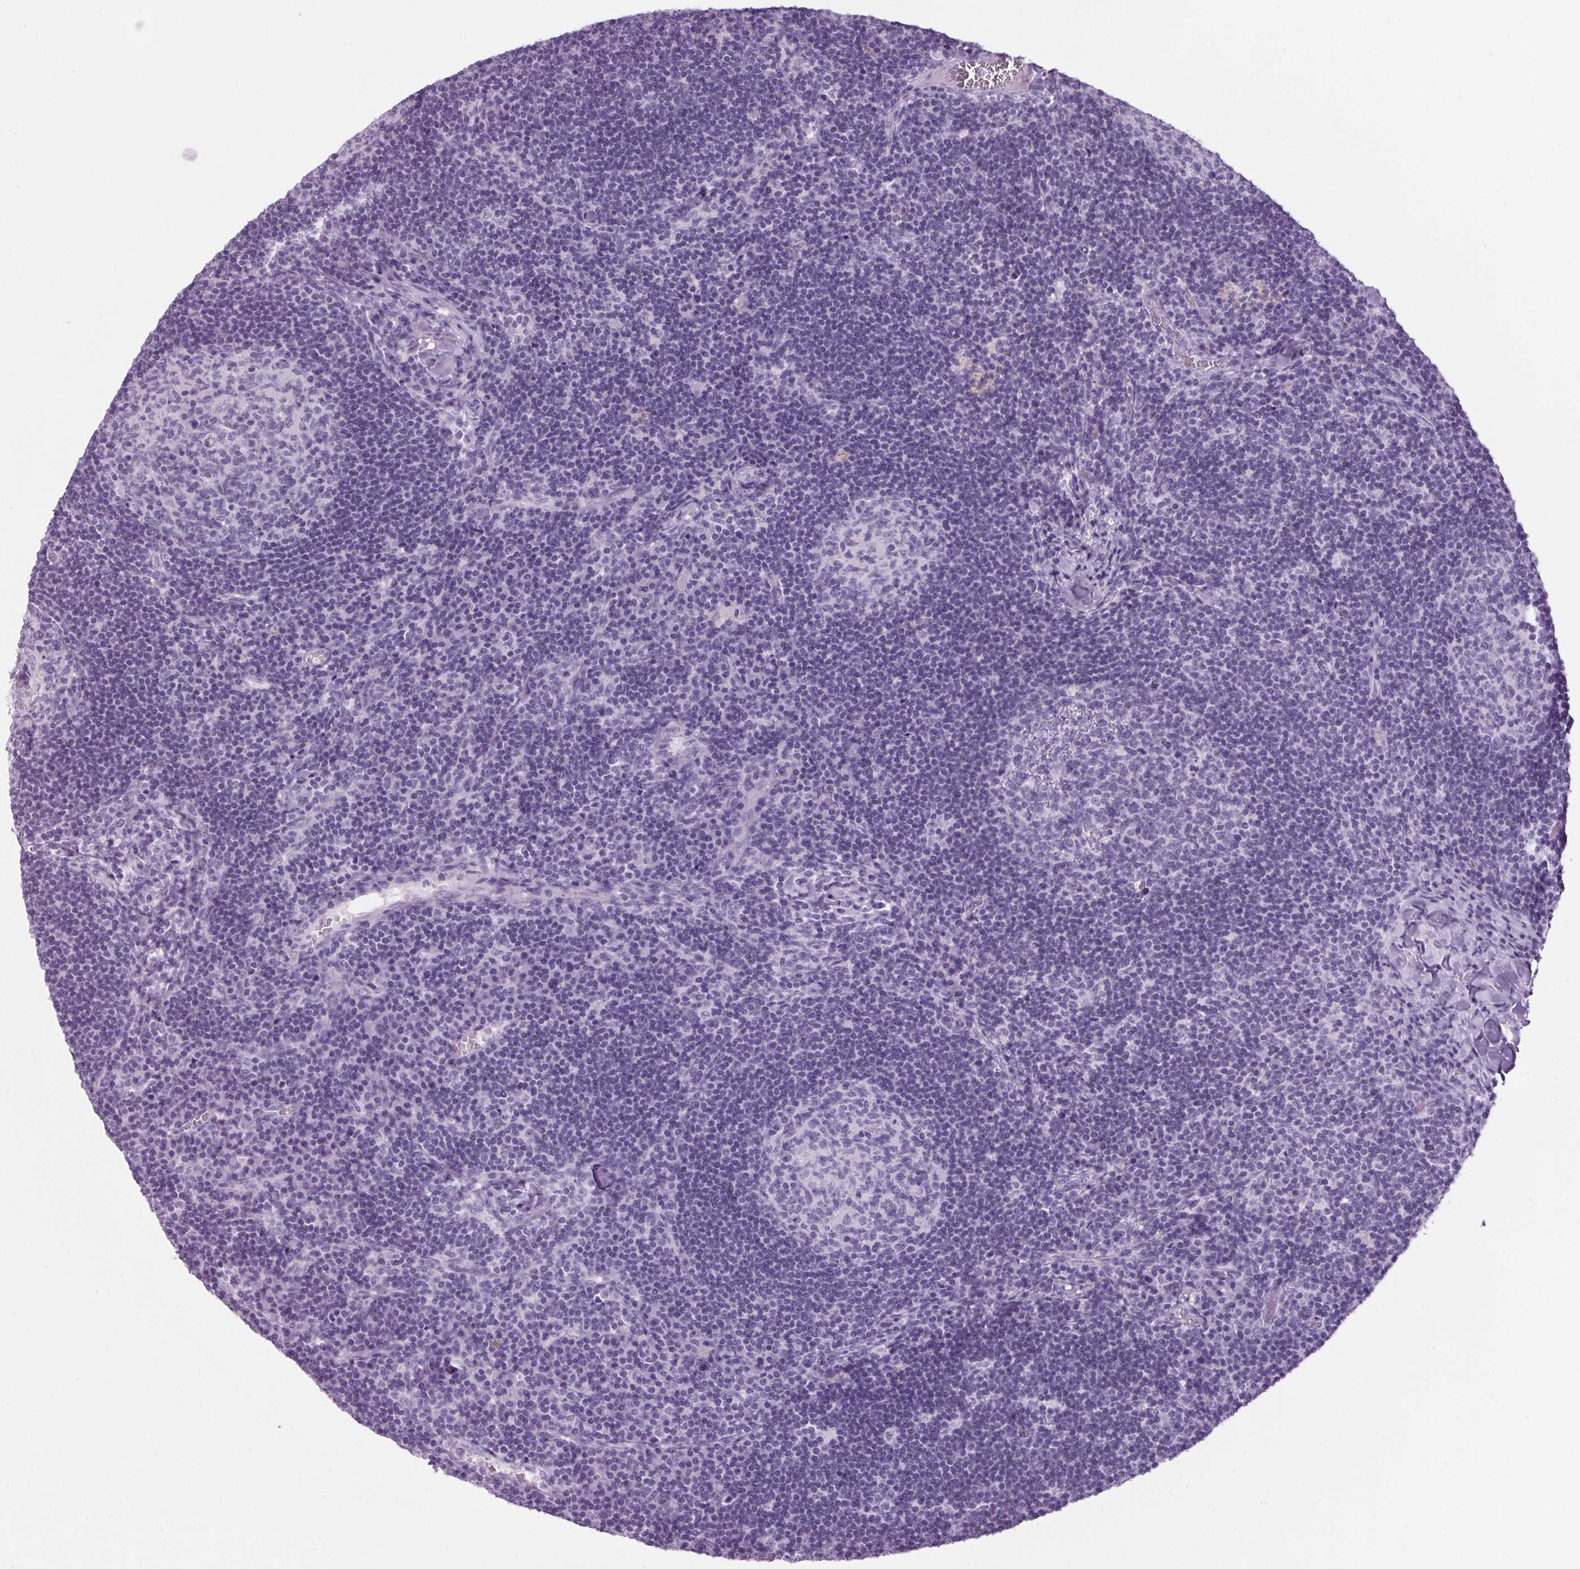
{"staining": {"intensity": "negative", "quantity": "none", "location": "none"}, "tissue": "lymph node", "cell_type": "Germinal center cells", "image_type": "normal", "snomed": [{"axis": "morphology", "description": "Normal tissue, NOS"}, {"axis": "topography", "description": "Lymph node"}], "caption": "IHC histopathology image of normal lymph node stained for a protein (brown), which shows no expression in germinal center cells.", "gene": "PPP1R1A", "patient": {"sex": "male", "age": 67}}